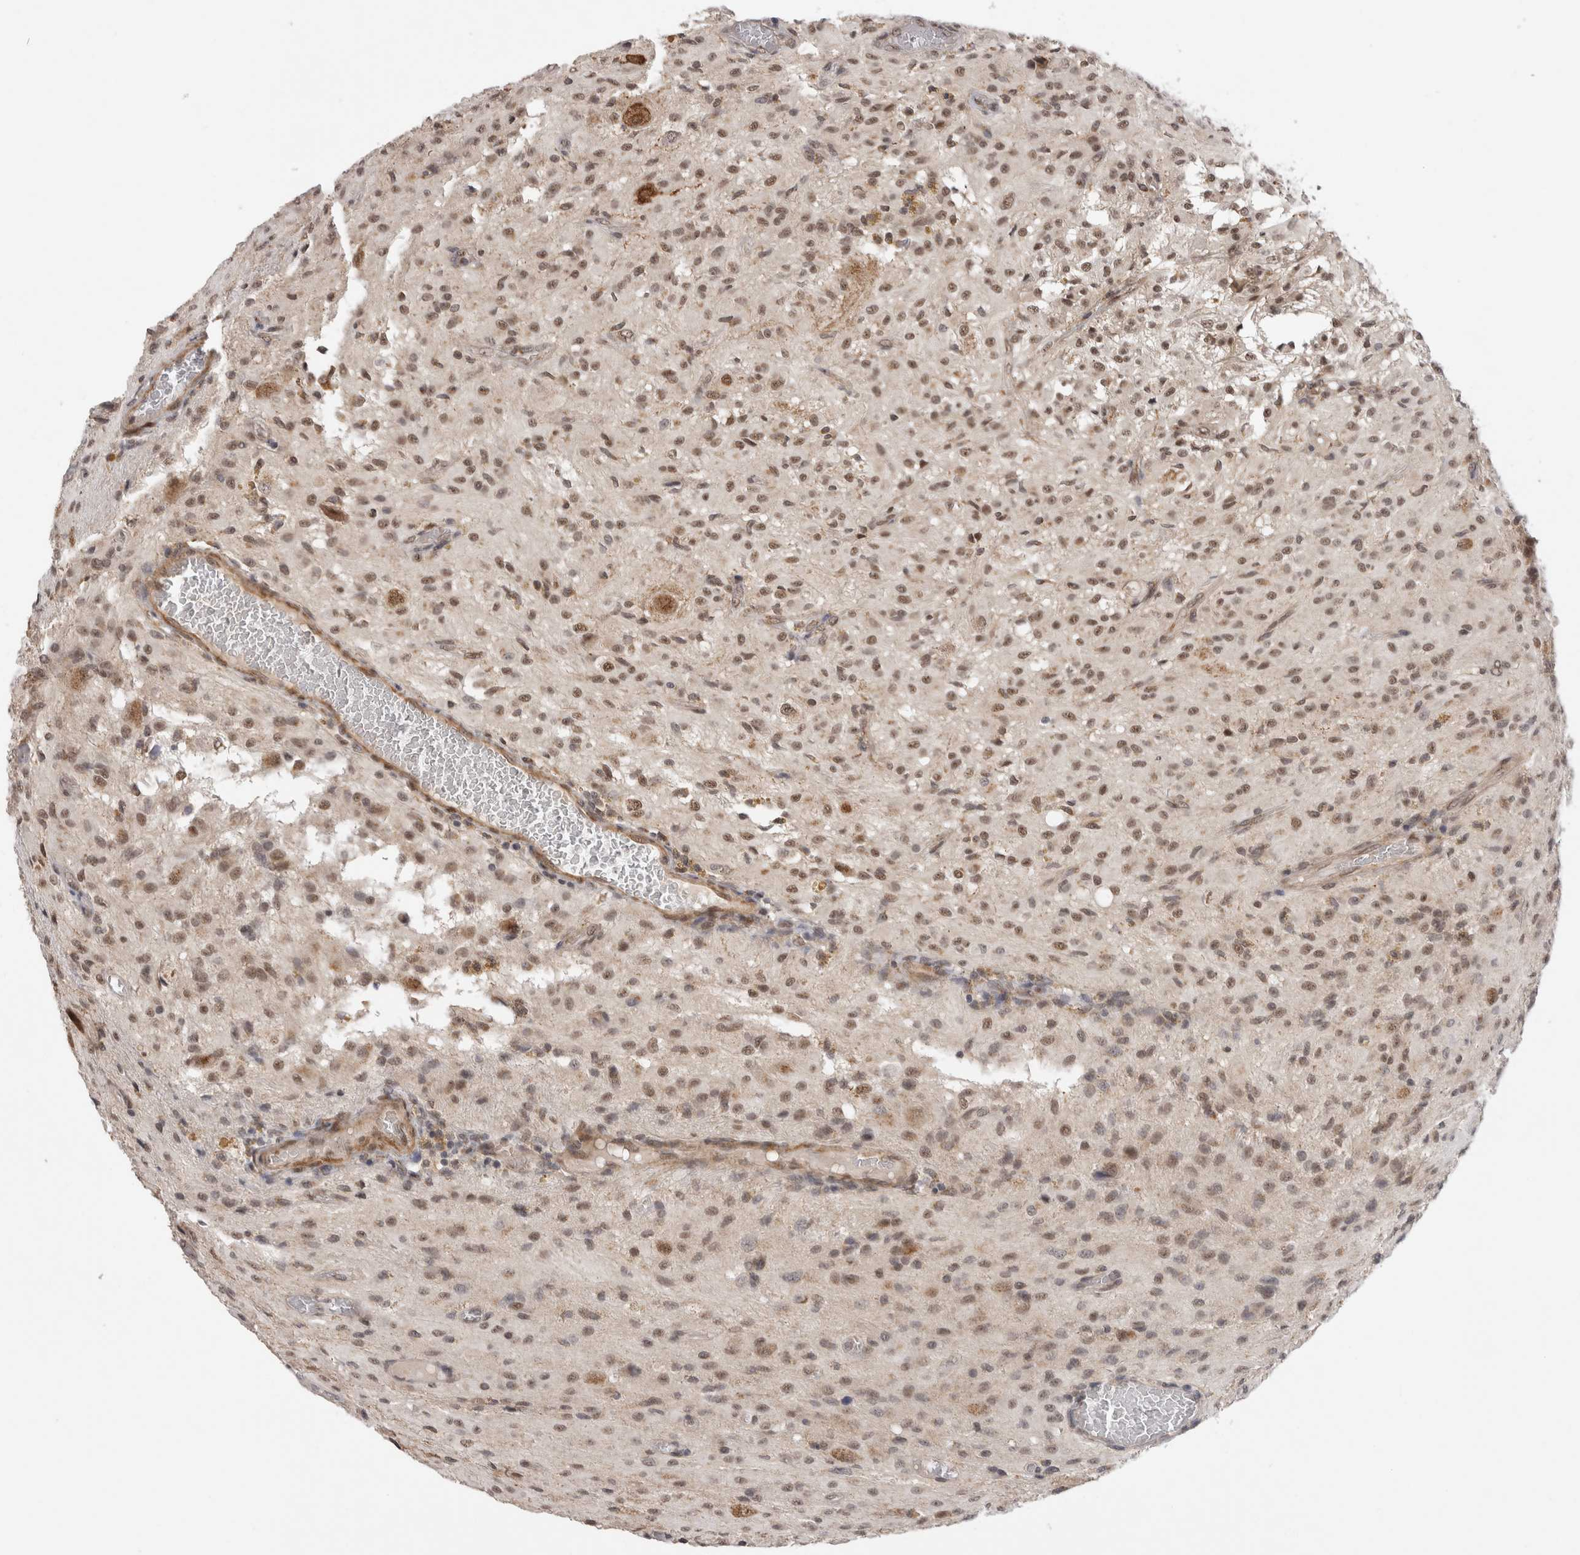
{"staining": {"intensity": "moderate", "quantity": ">75%", "location": "nuclear"}, "tissue": "glioma", "cell_type": "Tumor cells", "image_type": "cancer", "snomed": [{"axis": "morphology", "description": "Glioma, malignant, High grade"}, {"axis": "topography", "description": "Brain"}], "caption": "Tumor cells display moderate nuclear expression in about >75% of cells in malignant glioma (high-grade). Using DAB (3,3'-diaminobenzidine) (brown) and hematoxylin (blue) stains, captured at high magnification using brightfield microscopy.", "gene": "TMEM65", "patient": {"sex": "female", "age": 59}}